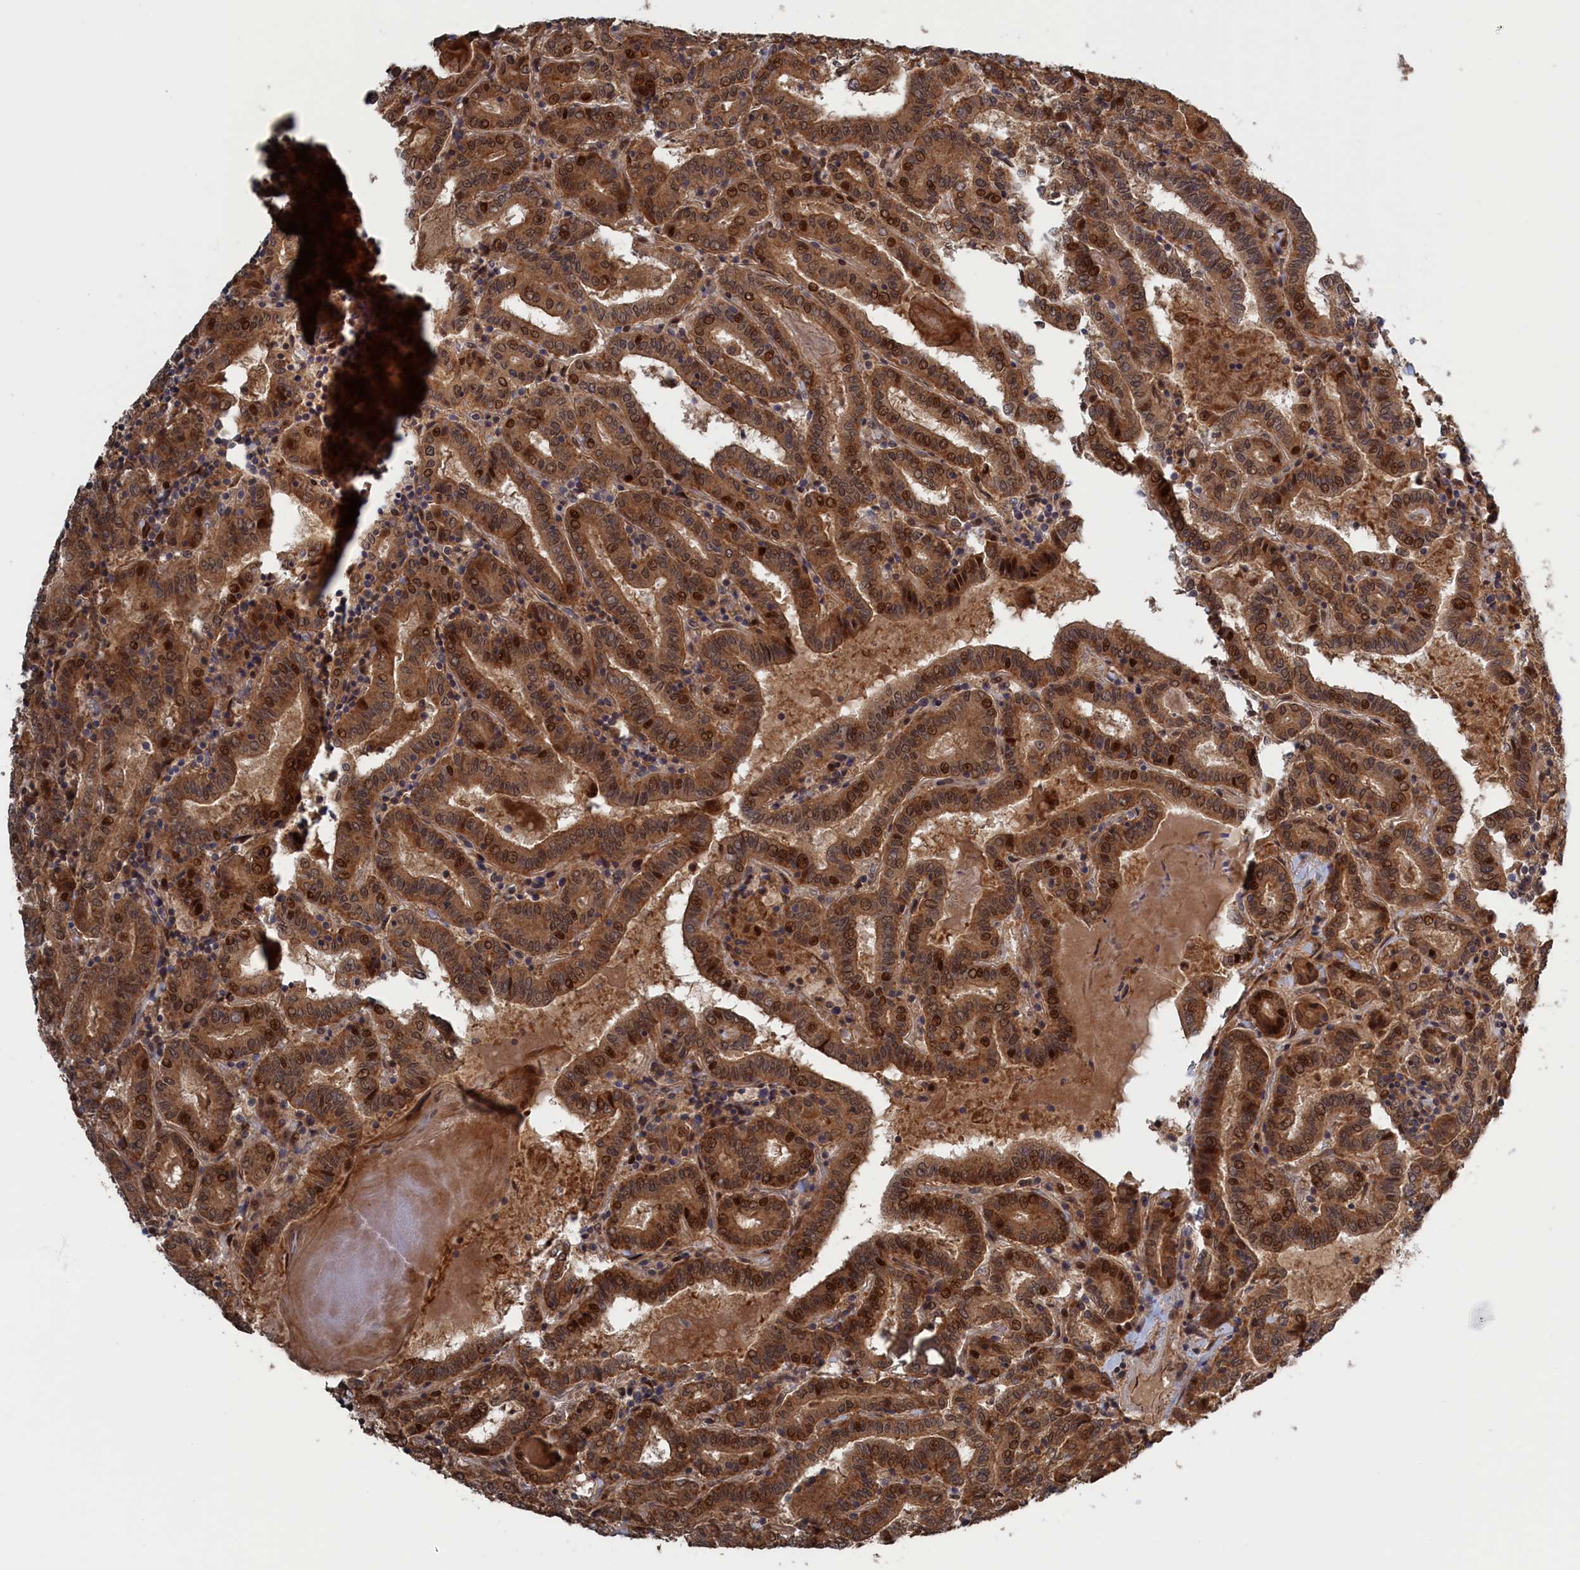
{"staining": {"intensity": "moderate", "quantity": ">75%", "location": "cytoplasmic/membranous,nuclear"}, "tissue": "thyroid cancer", "cell_type": "Tumor cells", "image_type": "cancer", "snomed": [{"axis": "morphology", "description": "Papillary adenocarcinoma, NOS"}, {"axis": "topography", "description": "Thyroid gland"}], "caption": "Immunohistochemistry (IHC) (DAB) staining of thyroid cancer reveals moderate cytoplasmic/membranous and nuclear protein staining in approximately >75% of tumor cells.", "gene": "ELOVL6", "patient": {"sex": "female", "age": 72}}